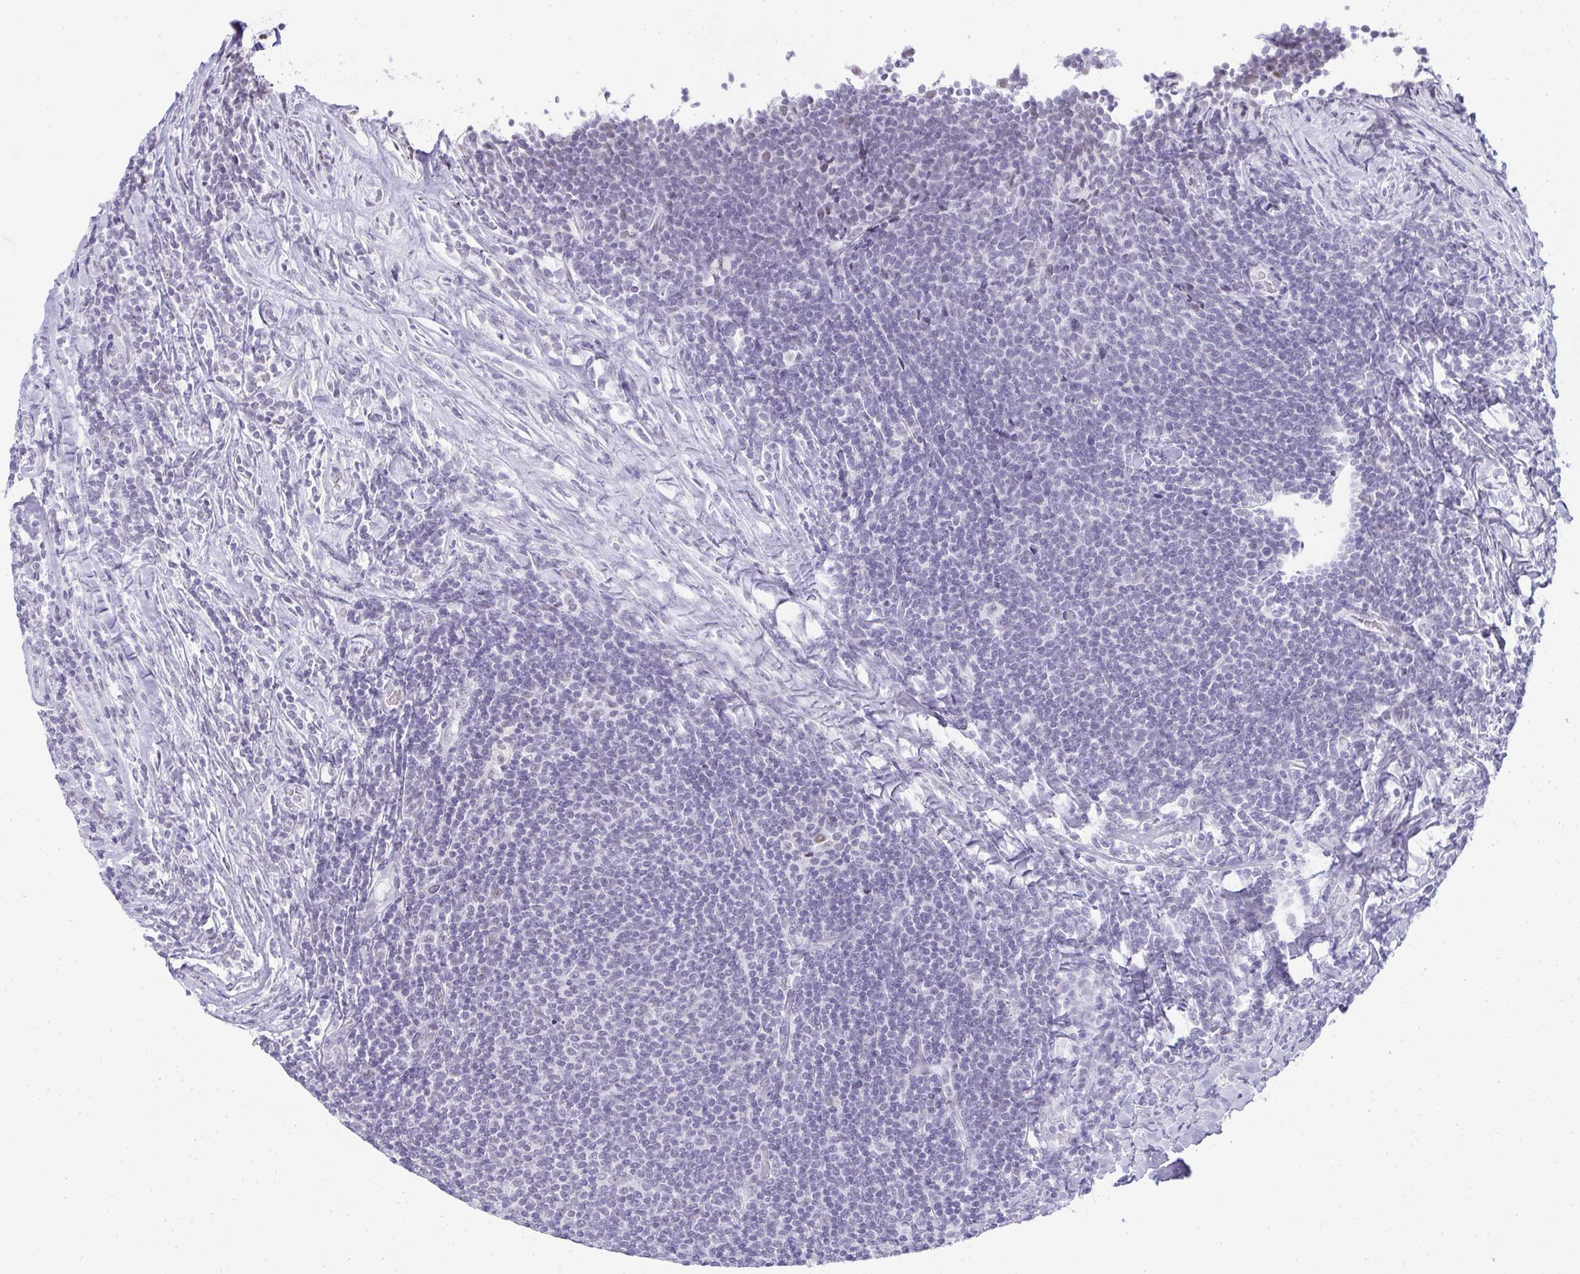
{"staining": {"intensity": "negative", "quantity": "none", "location": "none"}, "tissue": "lymphoma", "cell_type": "Tumor cells", "image_type": "cancer", "snomed": [{"axis": "morphology", "description": "Malignant lymphoma, non-Hodgkin's type, Low grade"}, {"axis": "topography", "description": "Lymph node"}], "caption": "DAB immunohistochemical staining of human lymphoma displays no significant positivity in tumor cells.", "gene": "PLA2G1B", "patient": {"sex": "male", "age": 52}}